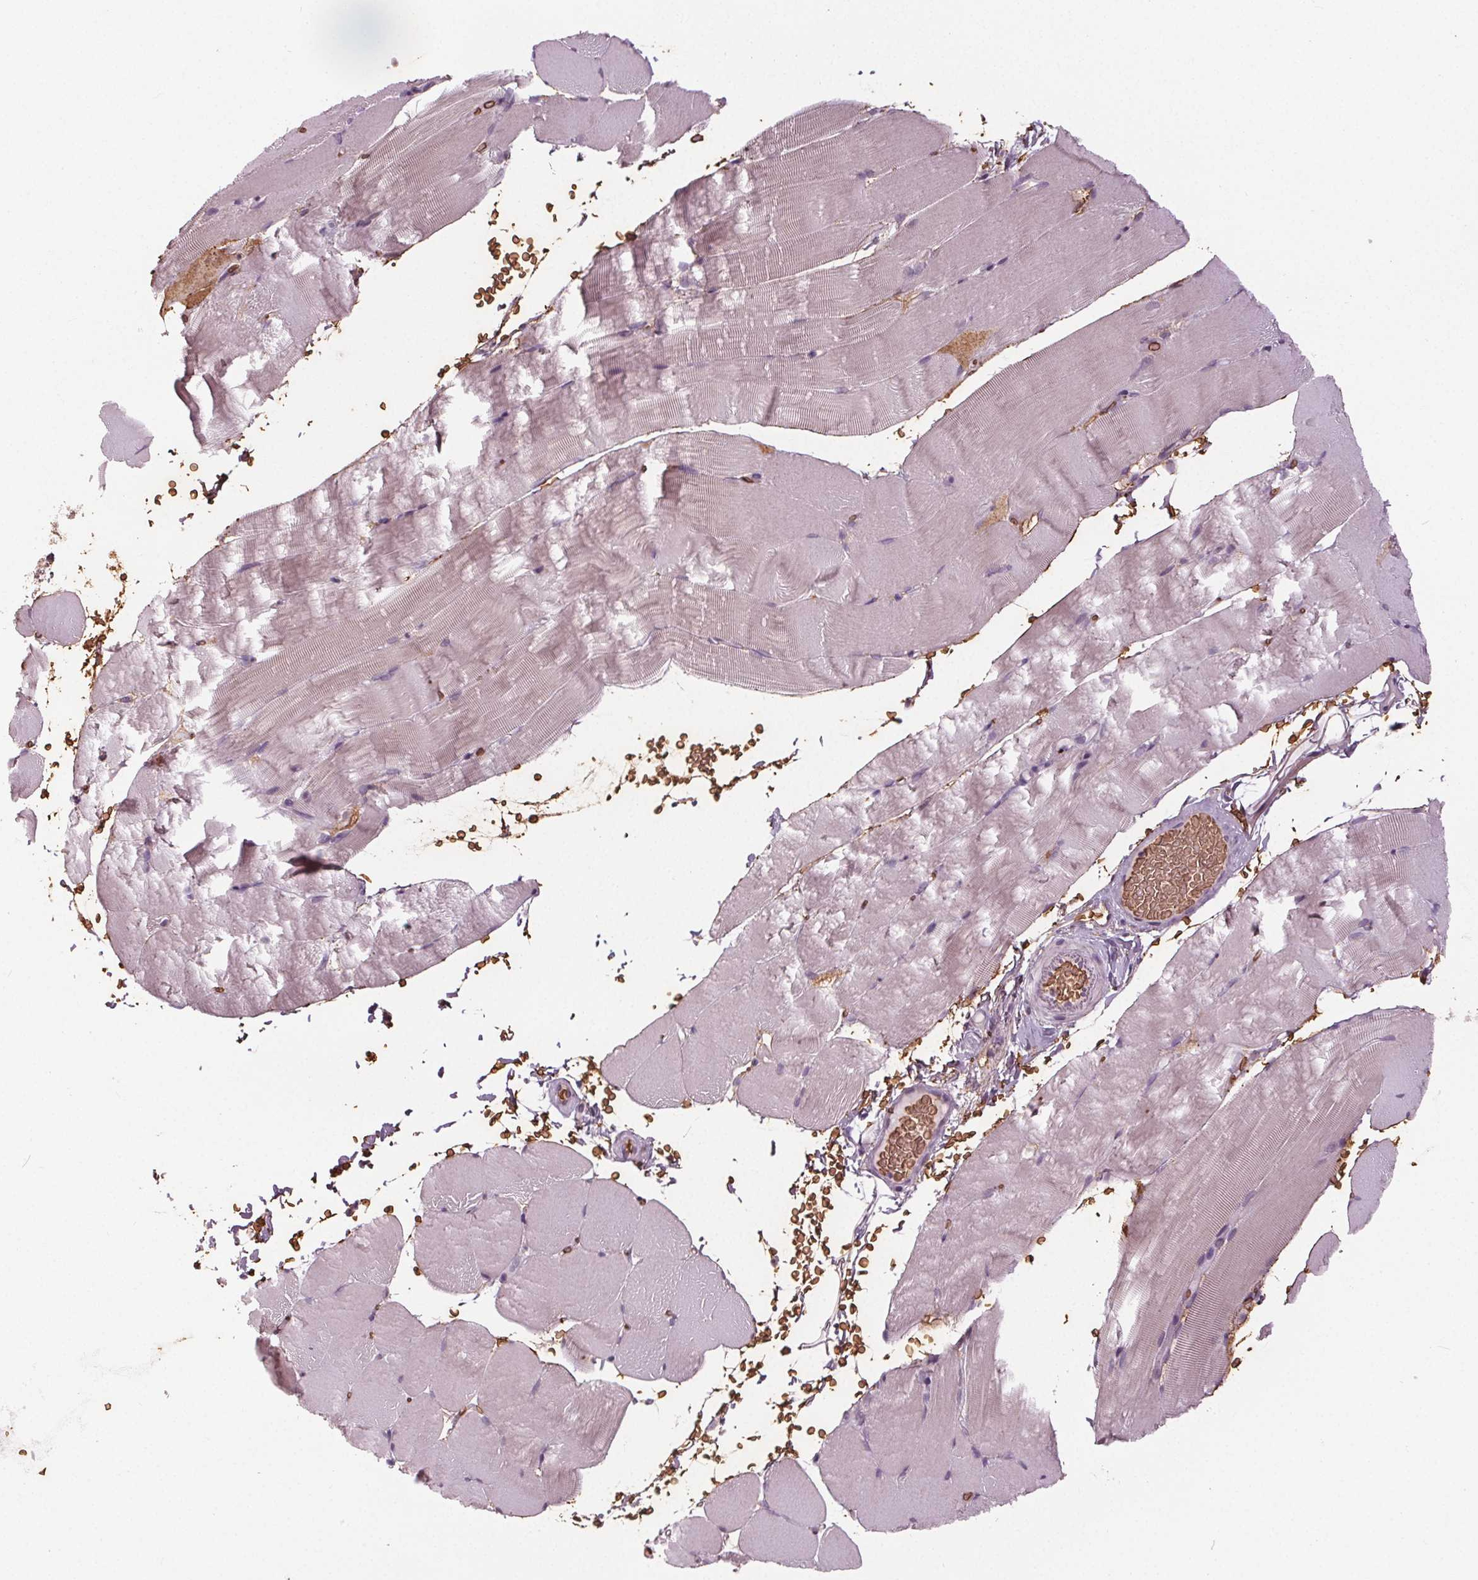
{"staining": {"intensity": "negative", "quantity": "none", "location": "none"}, "tissue": "skeletal muscle", "cell_type": "Myocytes", "image_type": "normal", "snomed": [{"axis": "morphology", "description": "Normal tissue, NOS"}, {"axis": "topography", "description": "Skeletal muscle"}], "caption": "IHC micrograph of normal skeletal muscle stained for a protein (brown), which shows no staining in myocytes. (Brightfield microscopy of DAB IHC at high magnification).", "gene": "SLC4A1", "patient": {"sex": "female", "age": 37}}